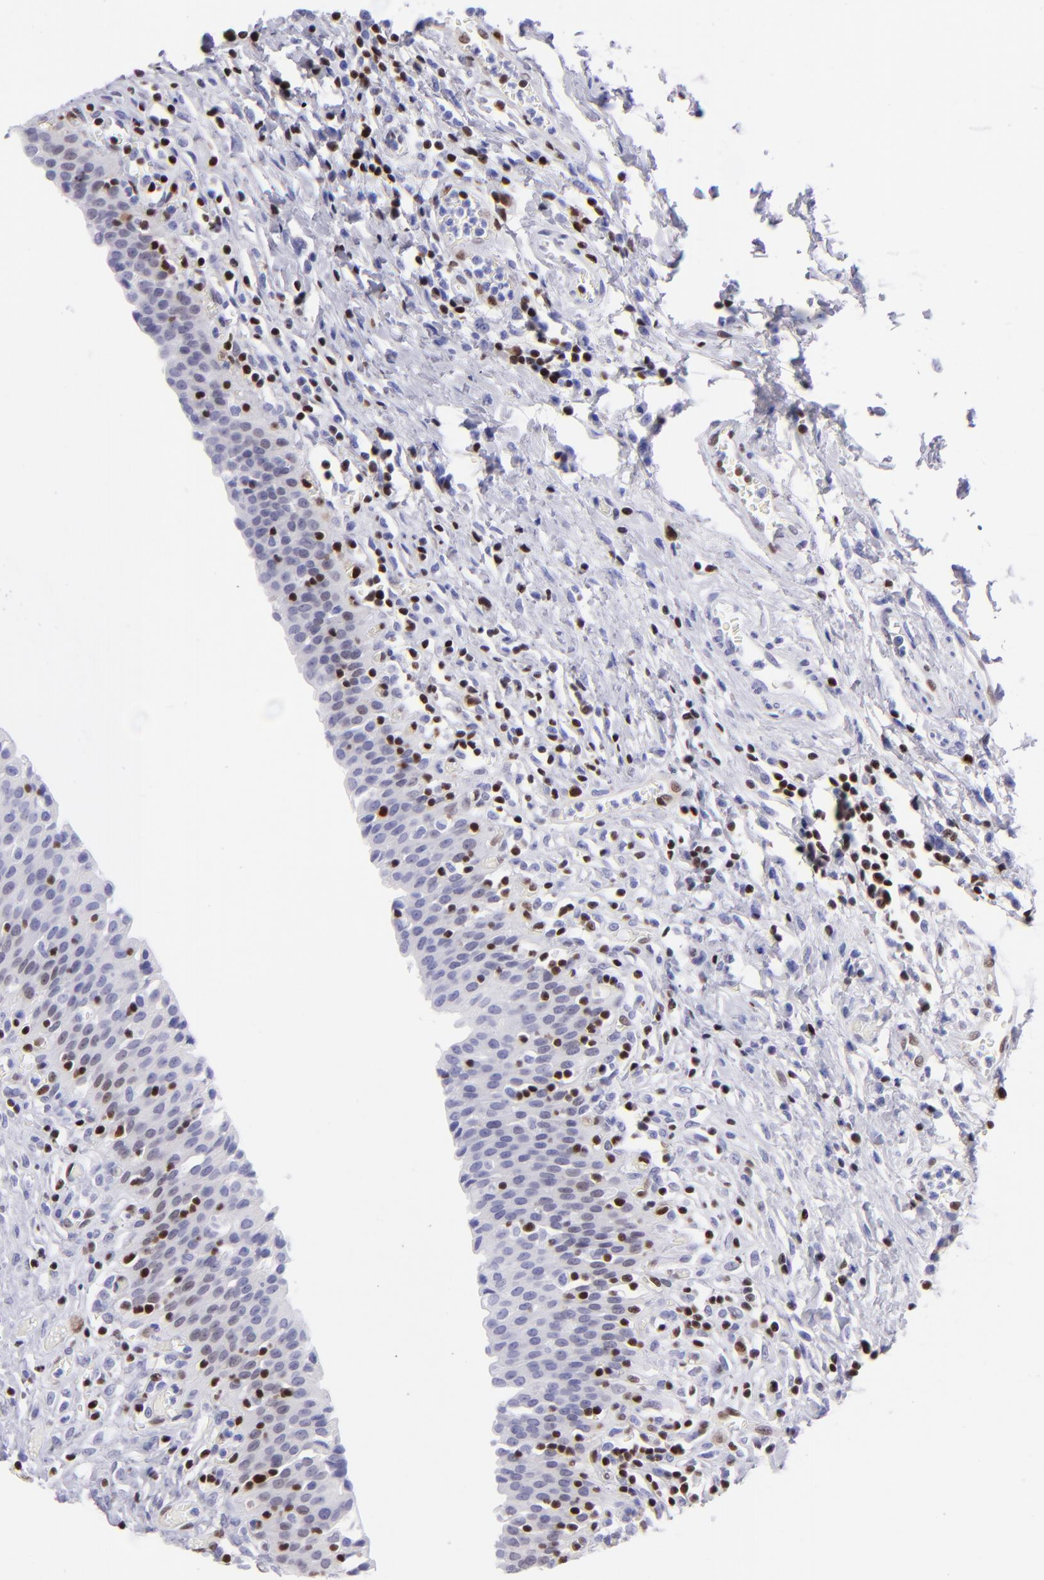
{"staining": {"intensity": "weak", "quantity": "<25%", "location": "nuclear"}, "tissue": "urinary bladder", "cell_type": "Urothelial cells", "image_type": "normal", "snomed": [{"axis": "morphology", "description": "Normal tissue, NOS"}, {"axis": "topography", "description": "Urinary bladder"}], "caption": "IHC photomicrograph of benign urinary bladder stained for a protein (brown), which demonstrates no expression in urothelial cells. (DAB immunohistochemistry visualized using brightfield microscopy, high magnification).", "gene": "ETS1", "patient": {"sex": "male", "age": 51}}